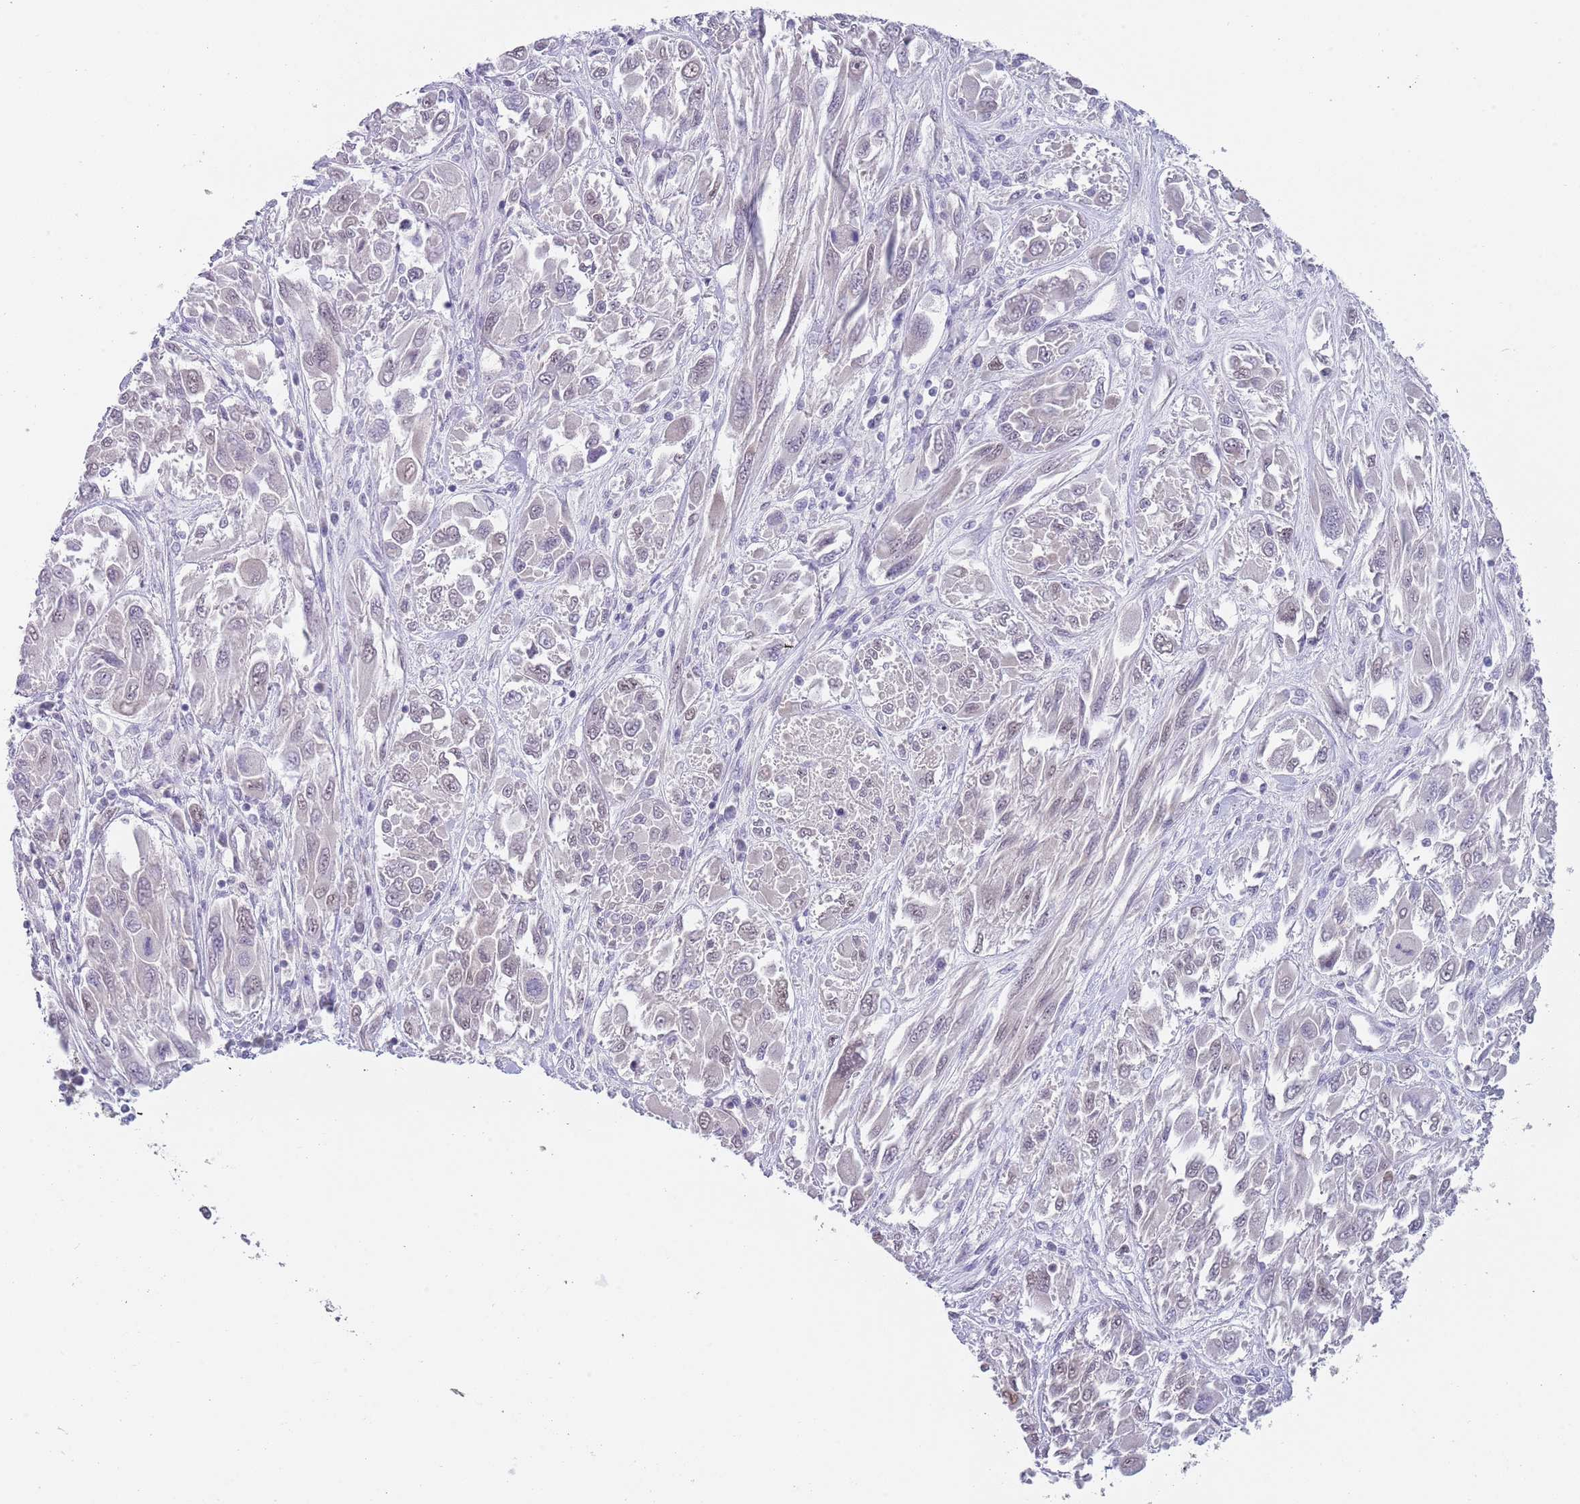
{"staining": {"intensity": "negative", "quantity": "none", "location": "none"}, "tissue": "melanoma", "cell_type": "Tumor cells", "image_type": "cancer", "snomed": [{"axis": "morphology", "description": "Malignant melanoma, NOS"}, {"axis": "topography", "description": "Skin"}], "caption": "Malignant melanoma stained for a protein using IHC shows no expression tumor cells.", "gene": "SEPHS2", "patient": {"sex": "female", "age": 91}}